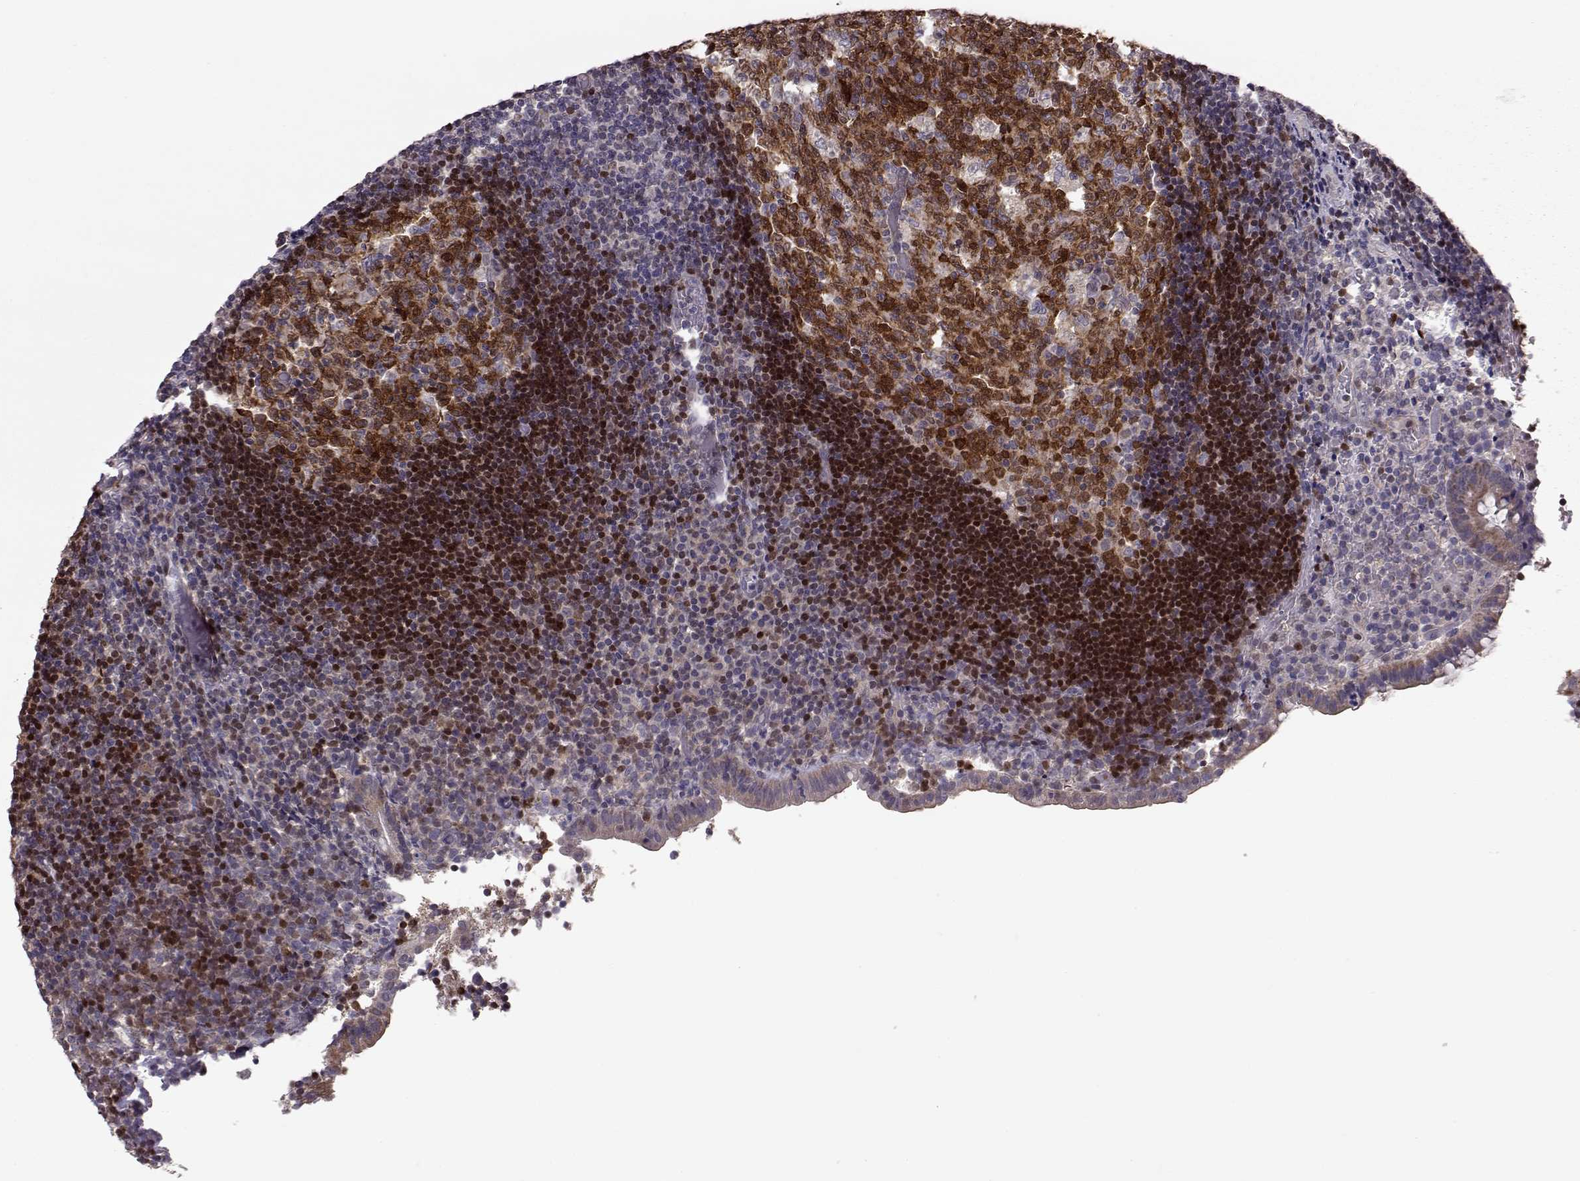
{"staining": {"intensity": "weak", "quantity": ">75%", "location": "cytoplasmic/membranous"}, "tissue": "appendix", "cell_type": "Glandular cells", "image_type": "normal", "snomed": [{"axis": "morphology", "description": "Normal tissue, NOS"}, {"axis": "topography", "description": "Appendix"}], "caption": "Immunohistochemical staining of normal human appendix exhibits weak cytoplasmic/membranous protein positivity in approximately >75% of glandular cells.", "gene": "BACH2", "patient": {"sex": "female", "age": 32}}